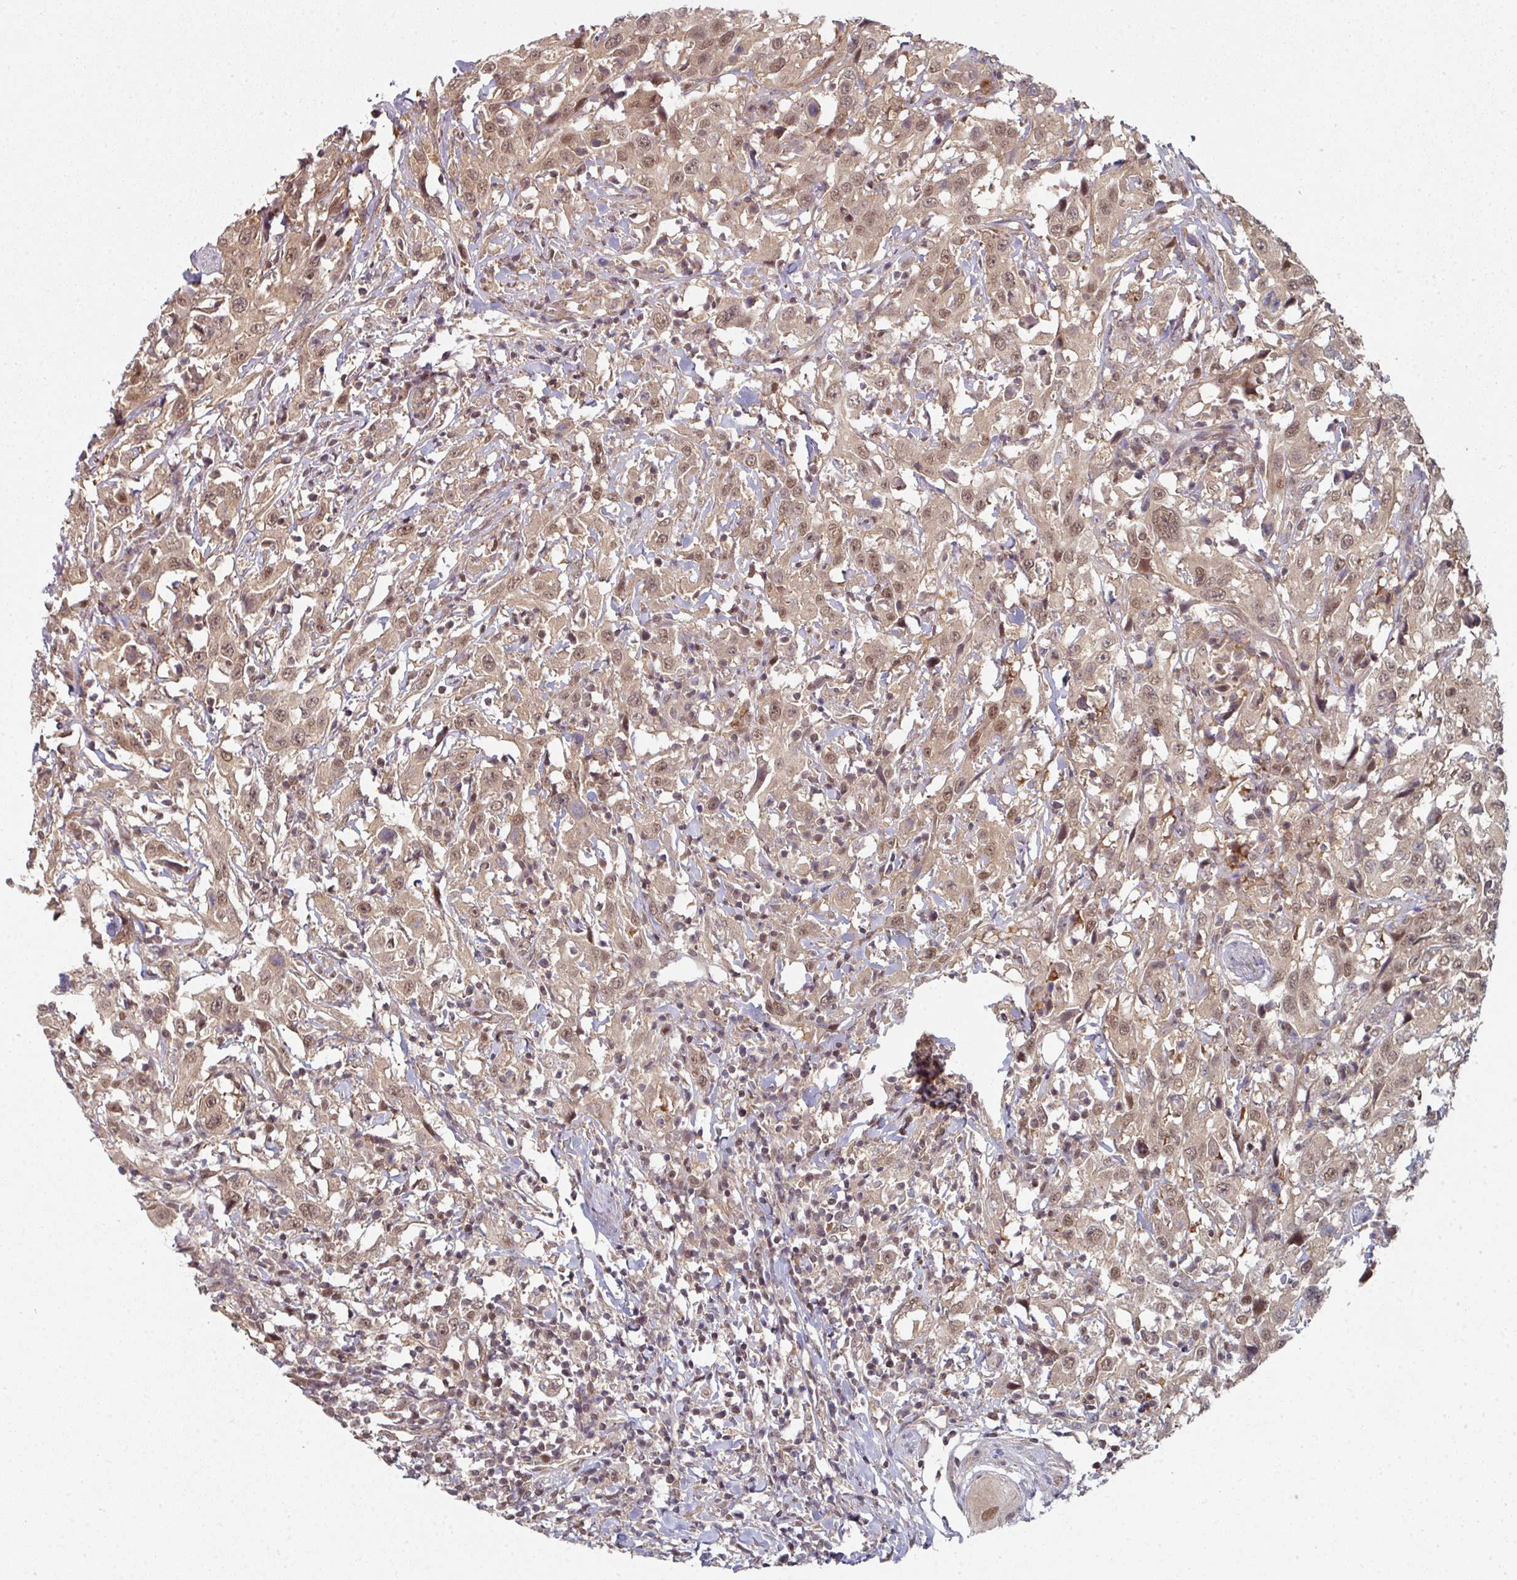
{"staining": {"intensity": "moderate", "quantity": ">75%", "location": "cytoplasmic/membranous,nuclear"}, "tissue": "urothelial cancer", "cell_type": "Tumor cells", "image_type": "cancer", "snomed": [{"axis": "morphology", "description": "Urothelial carcinoma, High grade"}, {"axis": "topography", "description": "Urinary bladder"}], "caption": "DAB immunohistochemical staining of urothelial carcinoma (high-grade) demonstrates moderate cytoplasmic/membranous and nuclear protein positivity in approximately >75% of tumor cells. The protein of interest is stained brown, and the nuclei are stained in blue (DAB (3,3'-diaminobenzidine) IHC with brightfield microscopy, high magnification).", "gene": "PSME3IP1", "patient": {"sex": "male", "age": 61}}